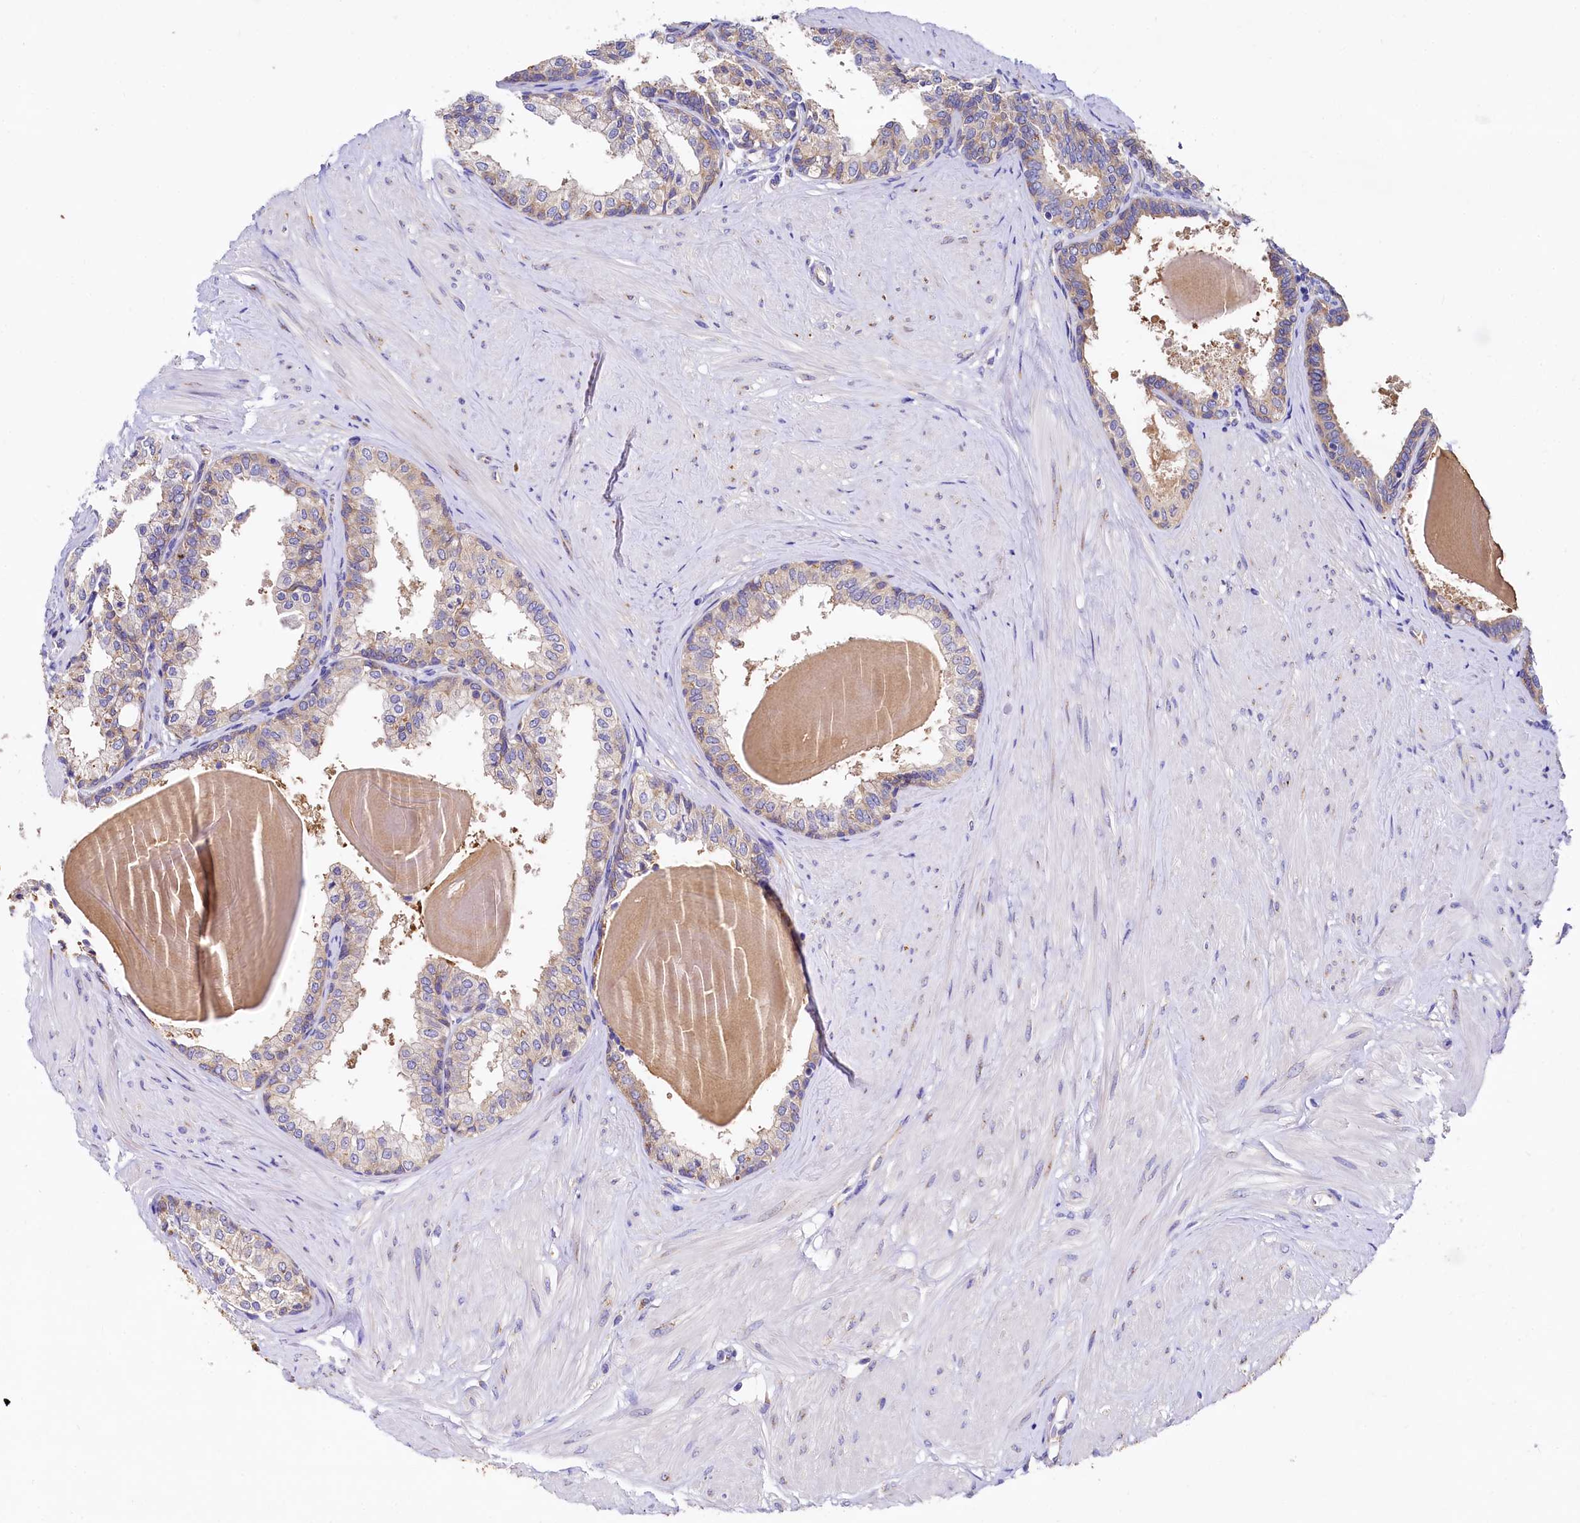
{"staining": {"intensity": "moderate", "quantity": "25%-75%", "location": "cytoplasmic/membranous"}, "tissue": "prostate", "cell_type": "Glandular cells", "image_type": "normal", "snomed": [{"axis": "morphology", "description": "Normal tissue, NOS"}, {"axis": "topography", "description": "Prostate"}], "caption": "Immunohistochemistry staining of benign prostate, which reveals medium levels of moderate cytoplasmic/membranous expression in about 25%-75% of glandular cells indicating moderate cytoplasmic/membranous protein staining. The staining was performed using DAB (brown) for protein detection and nuclei were counterstained in hematoxylin (blue).", "gene": "QARS1", "patient": {"sex": "male", "age": 48}}